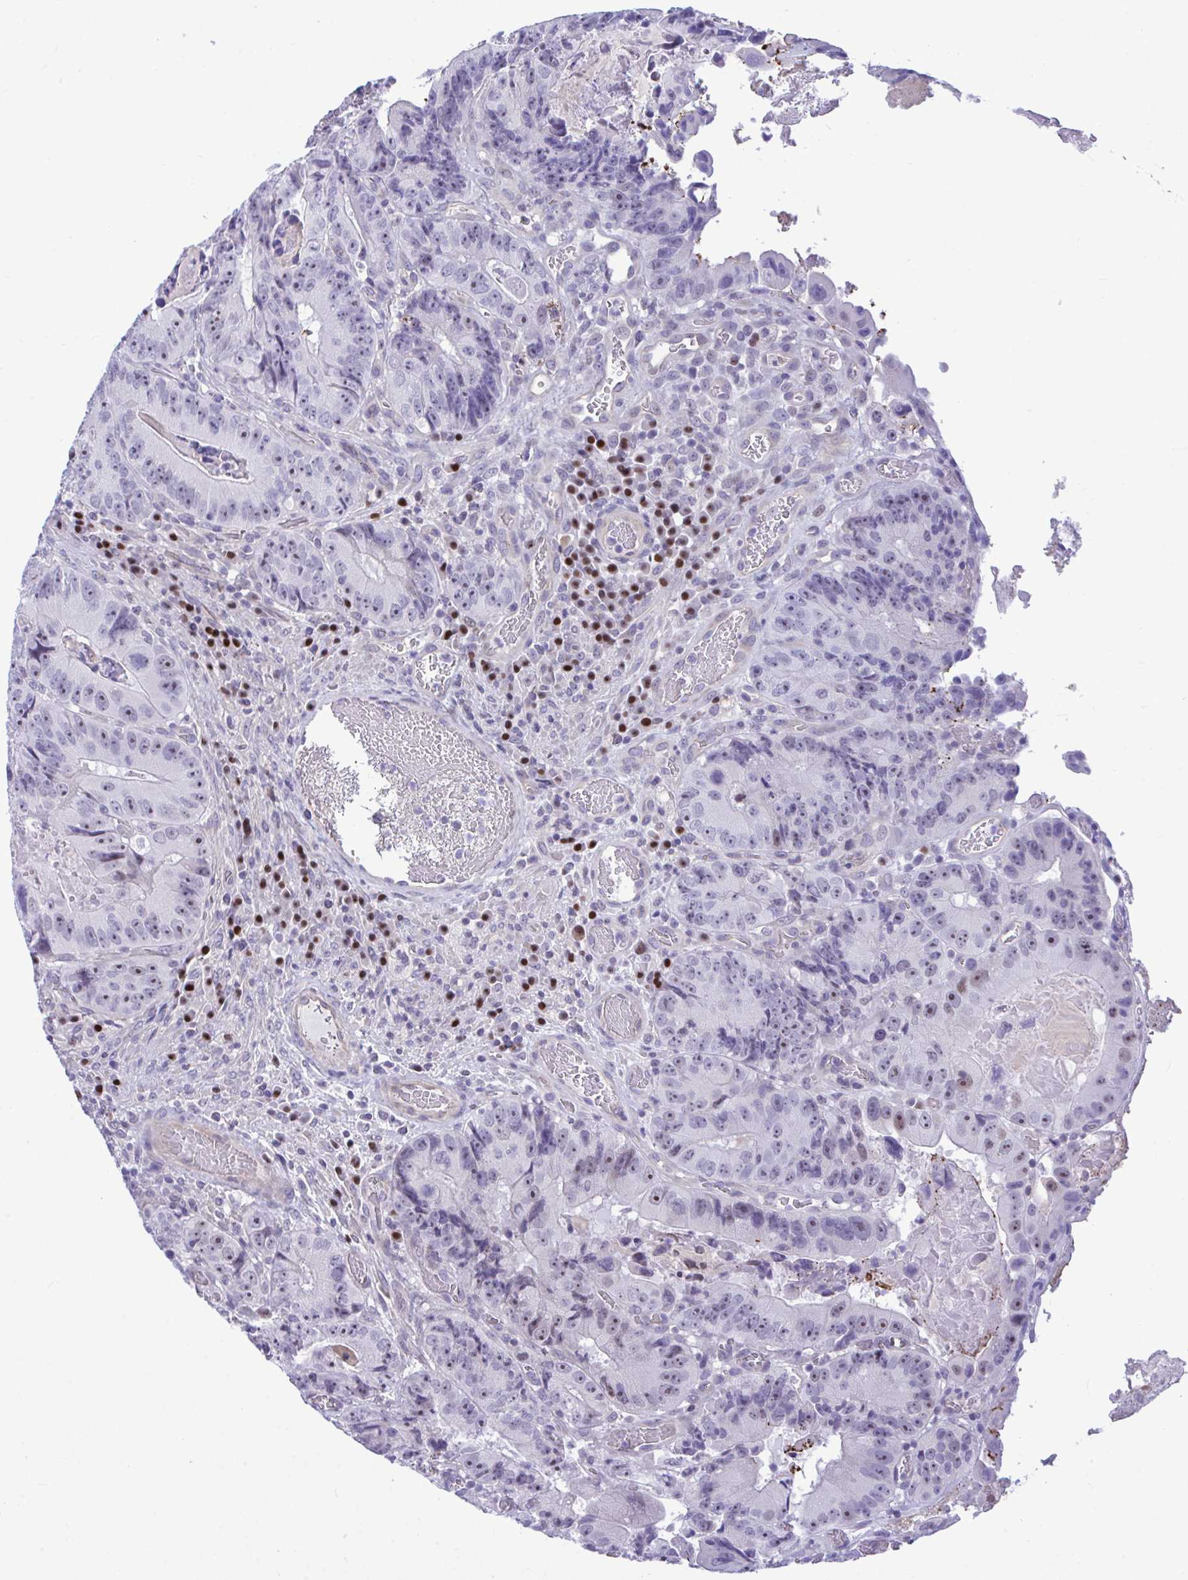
{"staining": {"intensity": "weak", "quantity": "<25%", "location": "nuclear"}, "tissue": "colorectal cancer", "cell_type": "Tumor cells", "image_type": "cancer", "snomed": [{"axis": "morphology", "description": "Adenocarcinoma, NOS"}, {"axis": "topography", "description": "Colon"}], "caption": "Histopathology image shows no significant protein expression in tumor cells of adenocarcinoma (colorectal).", "gene": "SLC25A51", "patient": {"sex": "female", "age": 86}}